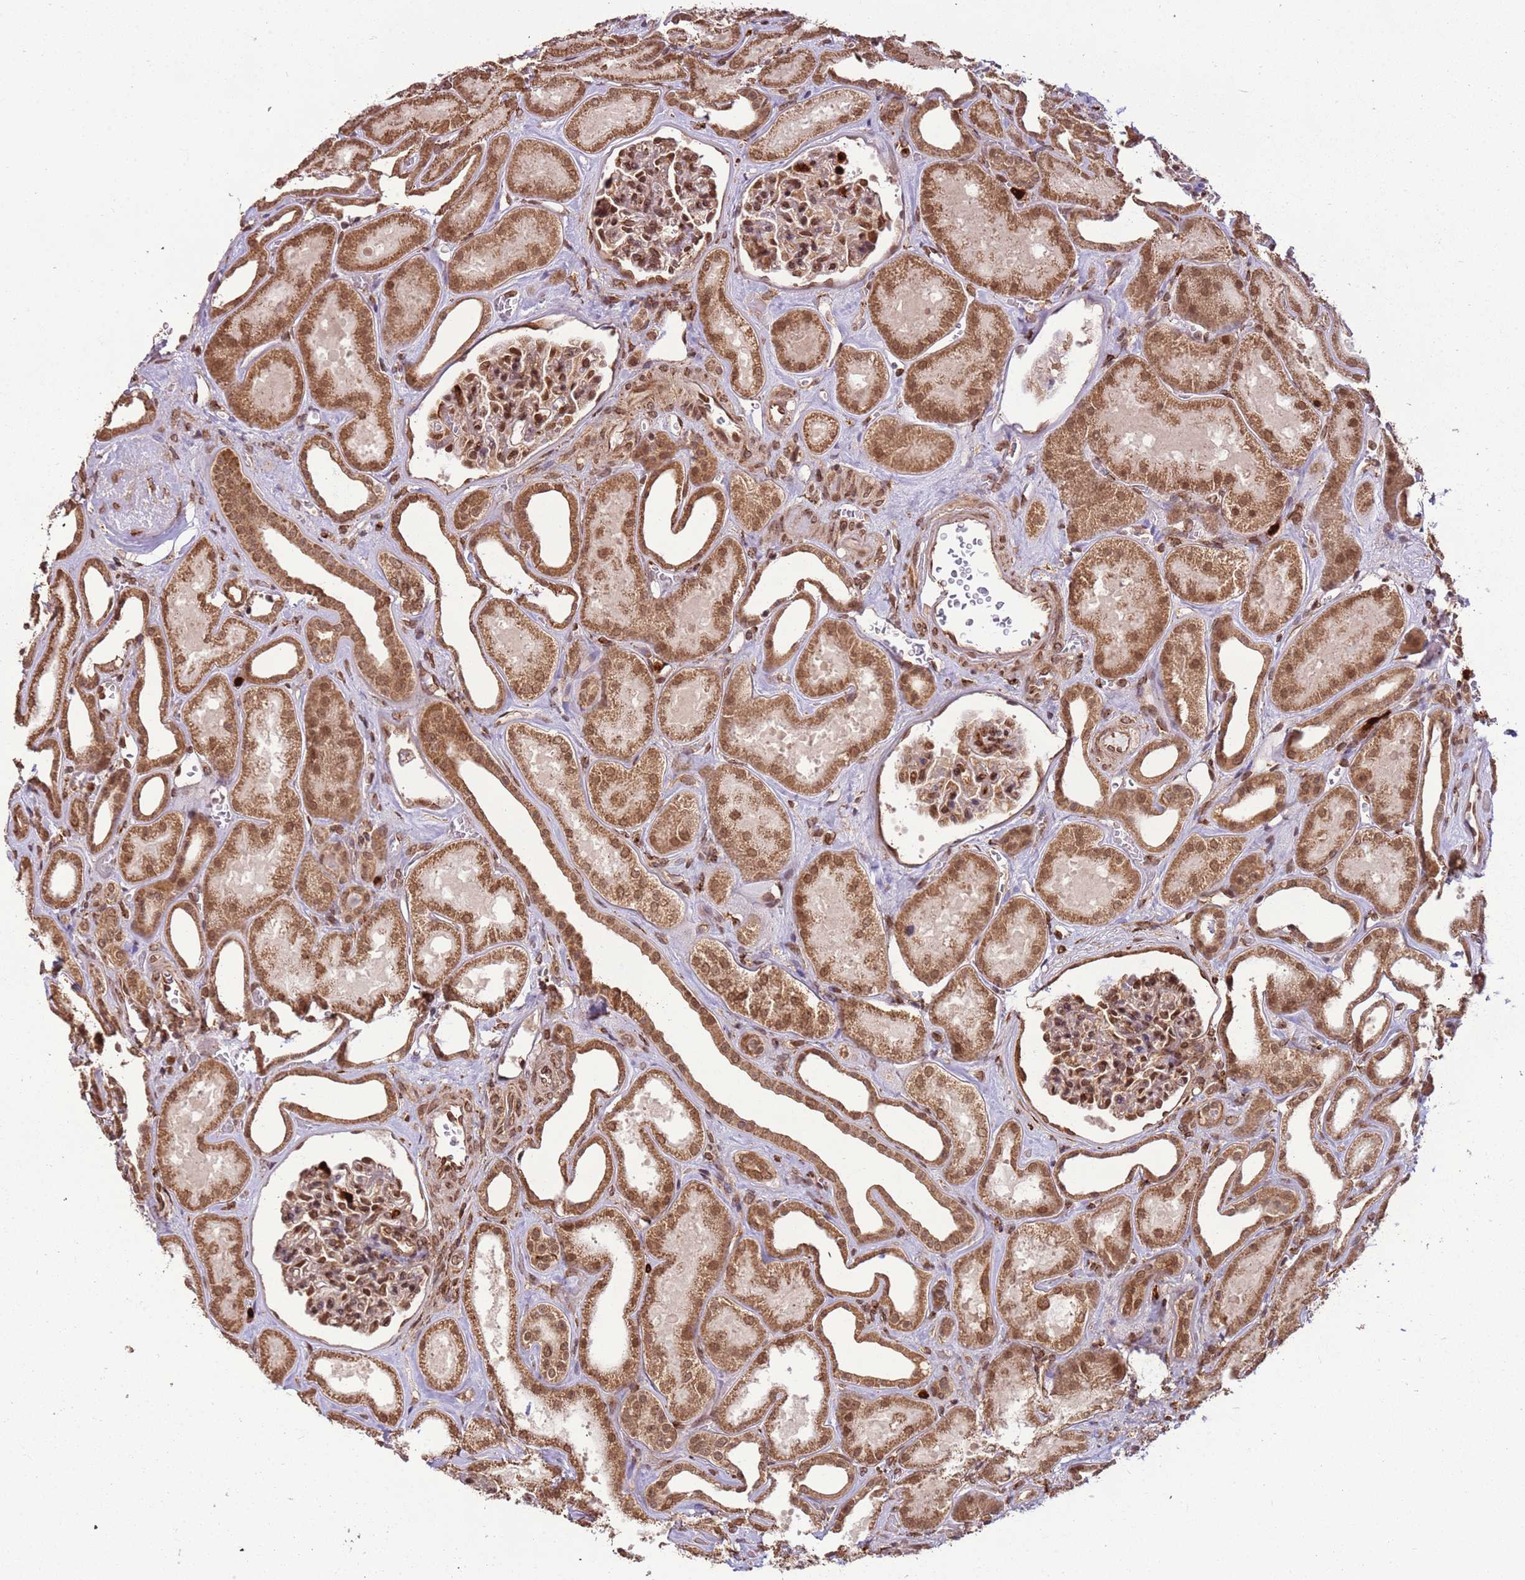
{"staining": {"intensity": "strong", "quantity": ">75%", "location": "cytoplasmic/membranous,nuclear"}, "tissue": "kidney", "cell_type": "Cells in glomeruli", "image_type": "normal", "snomed": [{"axis": "morphology", "description": "Normal tissue, NOS"}, {"axis": "morphology", "description": "Adenocarcinoma, NOS"}, {"axis": "topography", "description": "Kidney"}], "caption": "IHC (DAB) staining of normal human kidney exhibits strong cytoplasmic/membranous,nuclear protein positivity in approximately >75% of cells in glomeruli. (DAB (3,3'-diaminobenzidine) IHC with brightfield microscopy, high magnification).", "gene": "CEP170", "patient": {"sex": "female", "age": 68}}